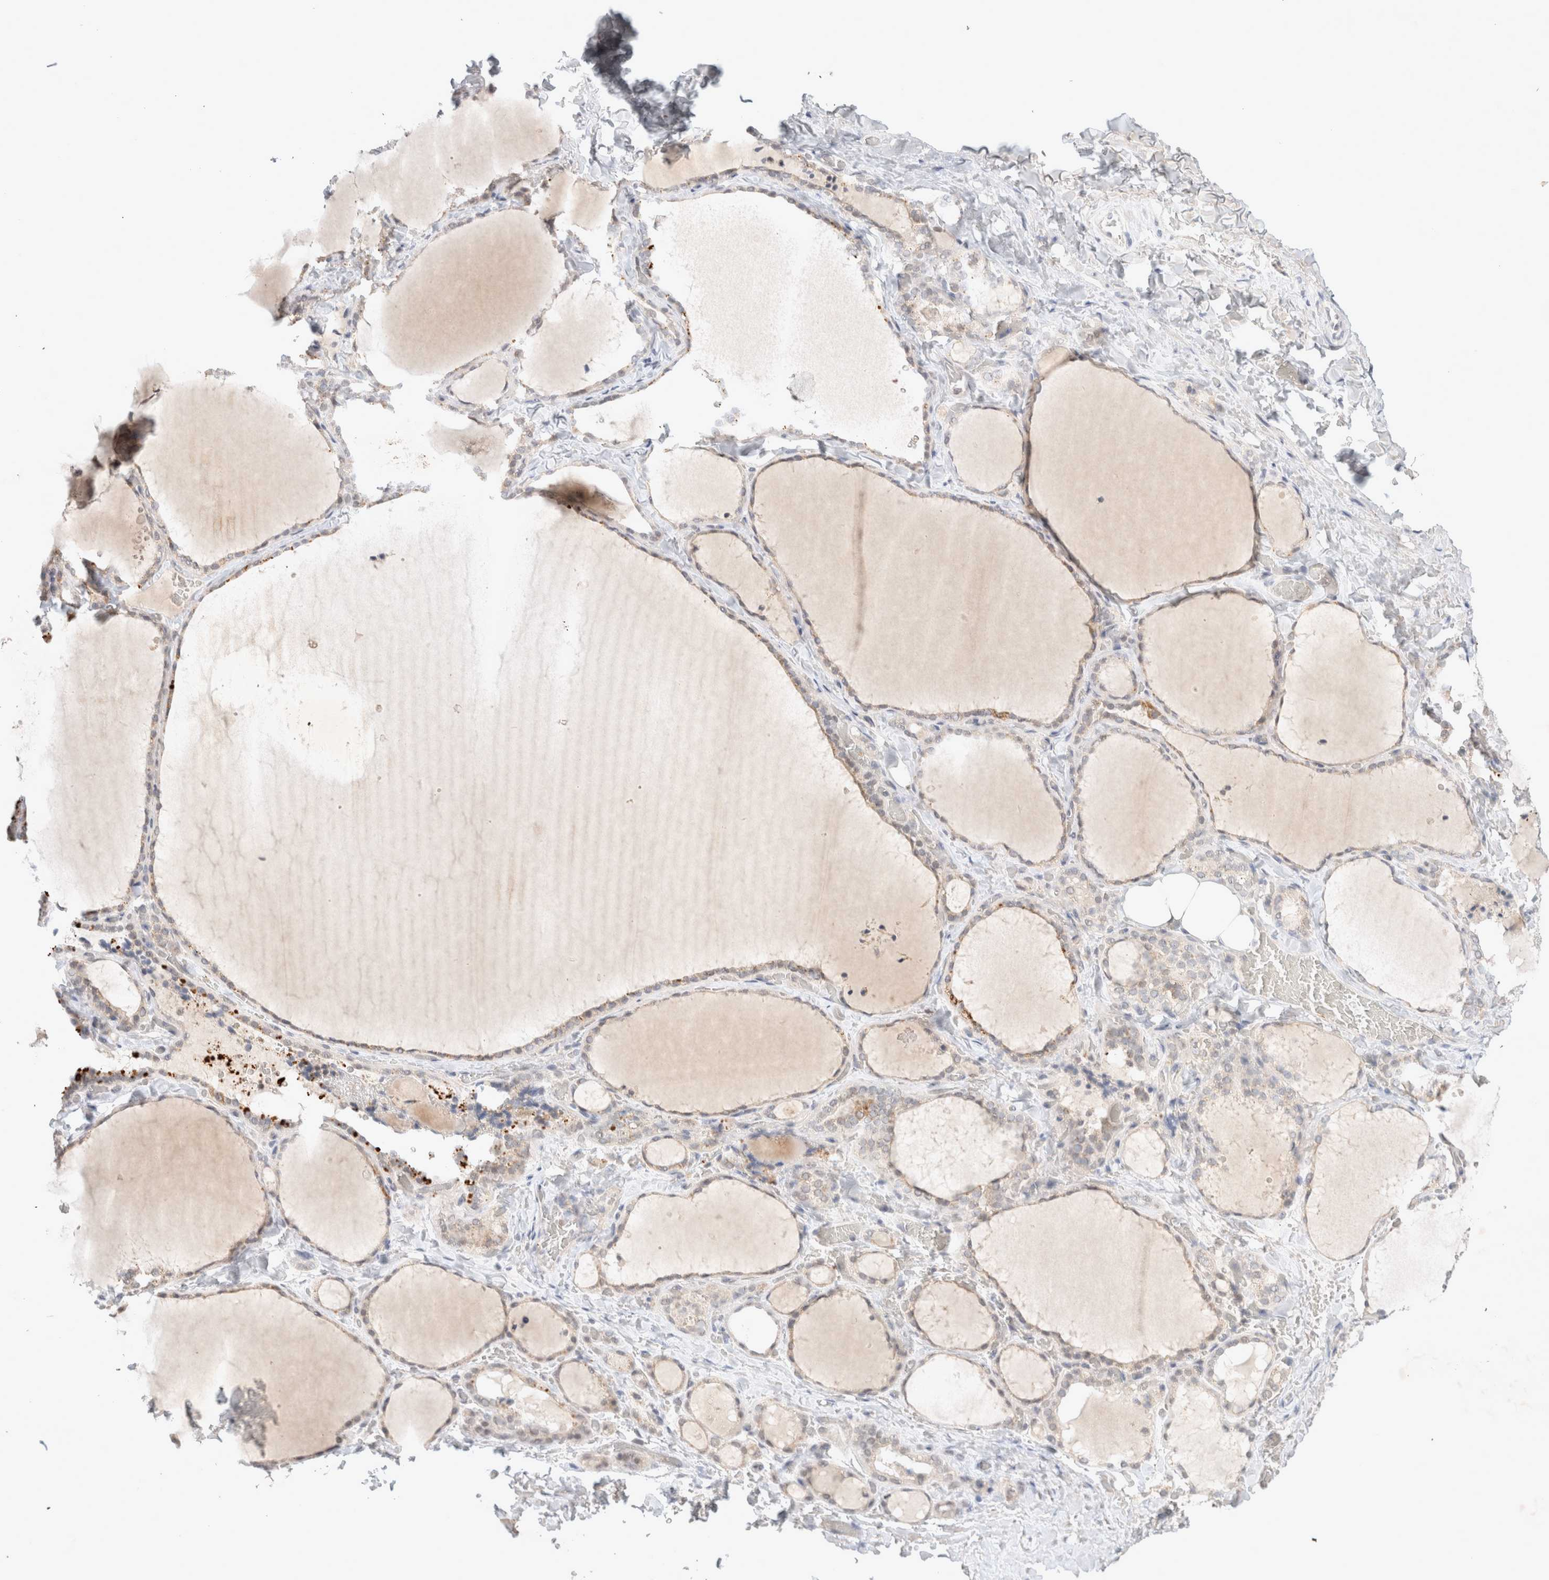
{"staining": {"intensity": "weak", "quantity": "25%-75%", "location": "cytoplasmic/membranous"}, "tissue": "thyroid gland", "cell_type": "Glandular cells", "image_type": "normal", "snomed": [{"axis": "morphology", "description": "Normal tissue, NOS"}, {"axis": "topography", "description": "Thyroid gland"}], "caption": "DAB (3,3'-diaminobenzidine) immunohistochemical staining of unremarkable thyroid gland shows weak cytoplasmic/membranous protein staining in about 25%-75% of glandular cells. The staining is performed using DAB brown chromogen to label protein expression. The nuclei are counter-stained blue using hematoxylin.", "gene": "FBXO42", "patient": {"sex": "female", "age": 22}}